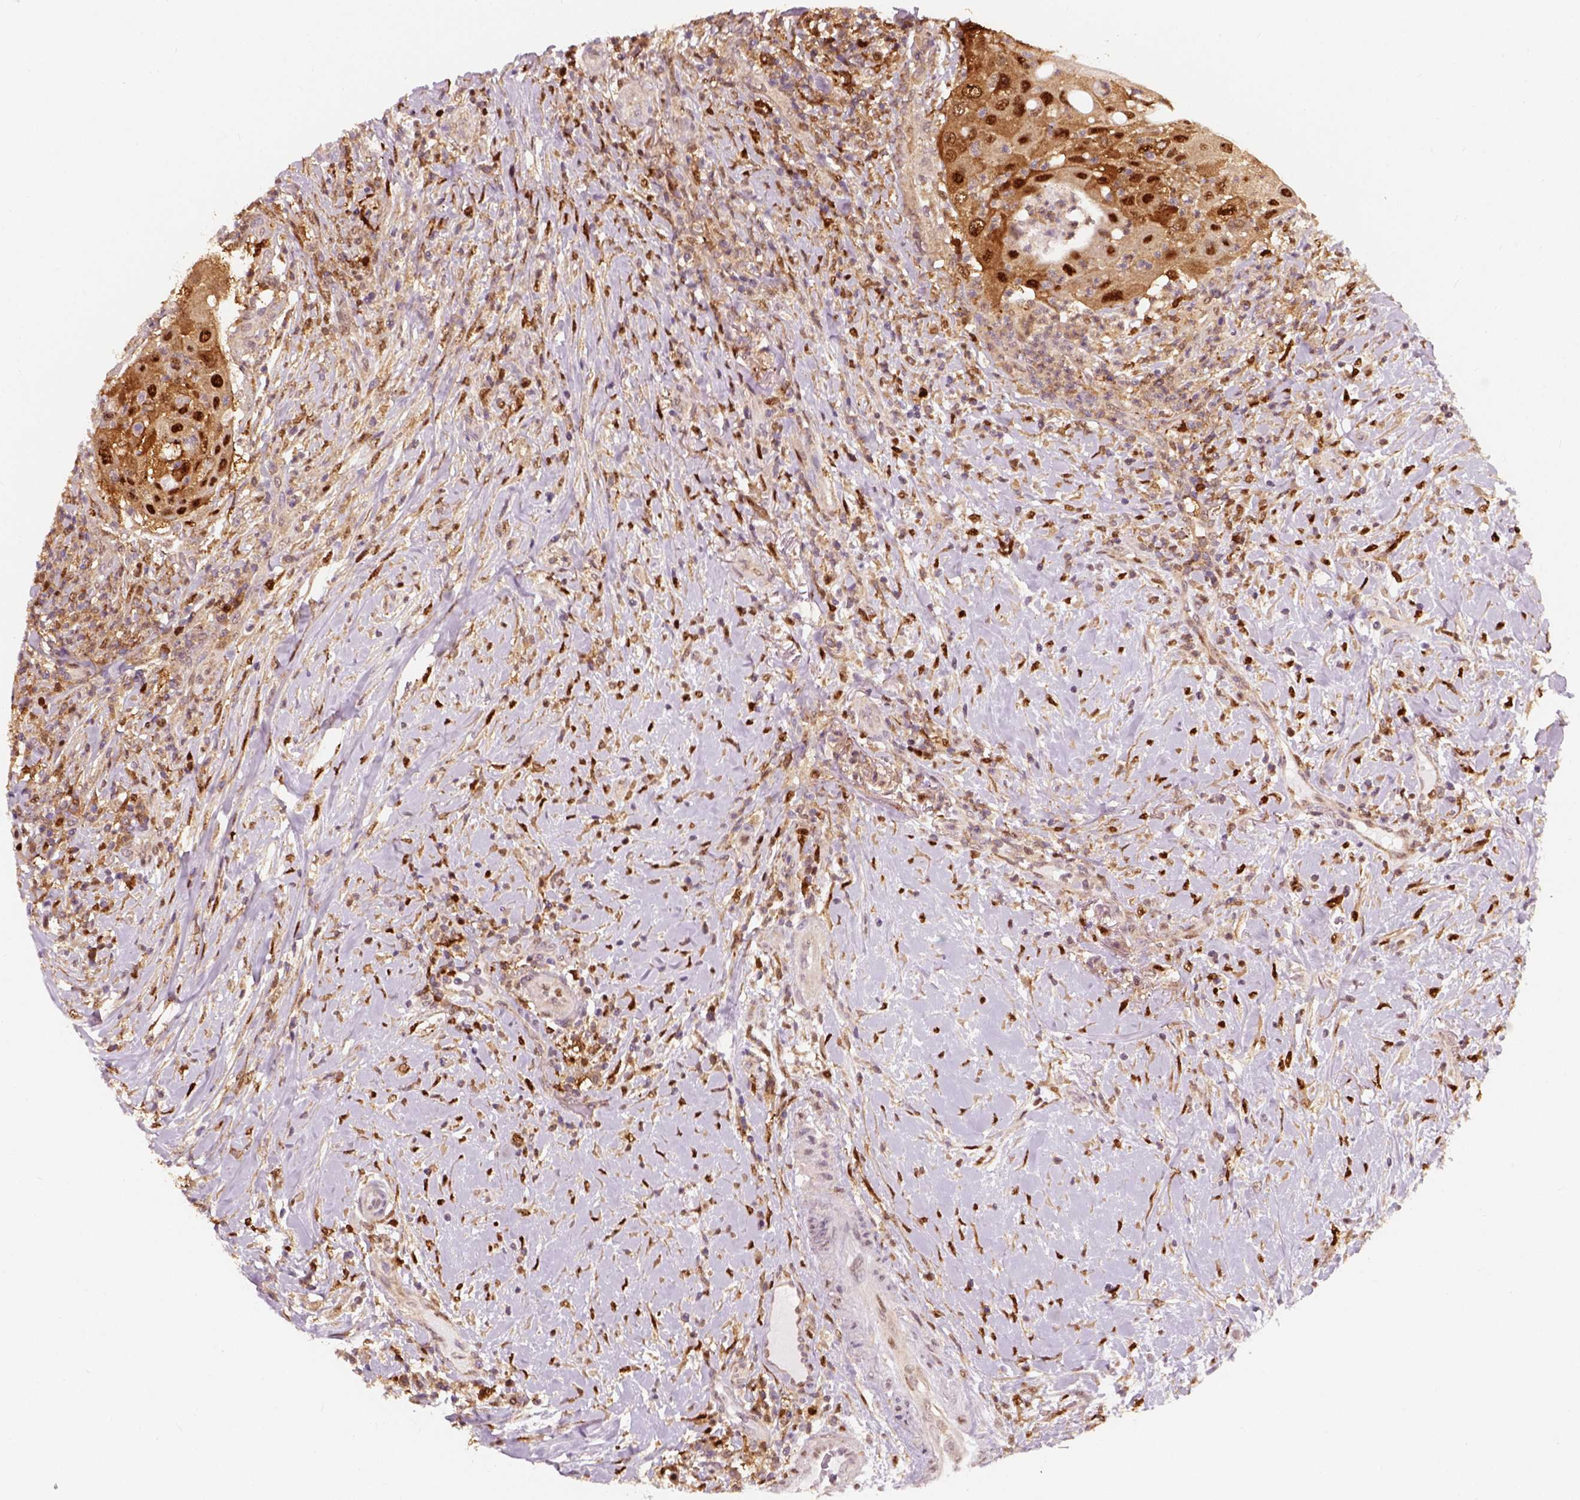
{"staining": {"intensity": "strong", "quantity": ">75%", "location": "nuclear"}, "tissue": "head and neck cancer", "cell_type": "Tumor cells", "image_type": "cancer", "snomed": [{"axis": "morphology", "description": "Squamous cell carcinoma, NOS"}, {"axis": "topography", "description": "Head-Neck"}], "caption": "Brown immunohistochemical staining in squamous cell carcinoma (head and neck) shows strong nuclear expression in approximately >75% of tumor cells.", "gene": "SQSTM1", "patient": {"sex": "male", "age": 69}}